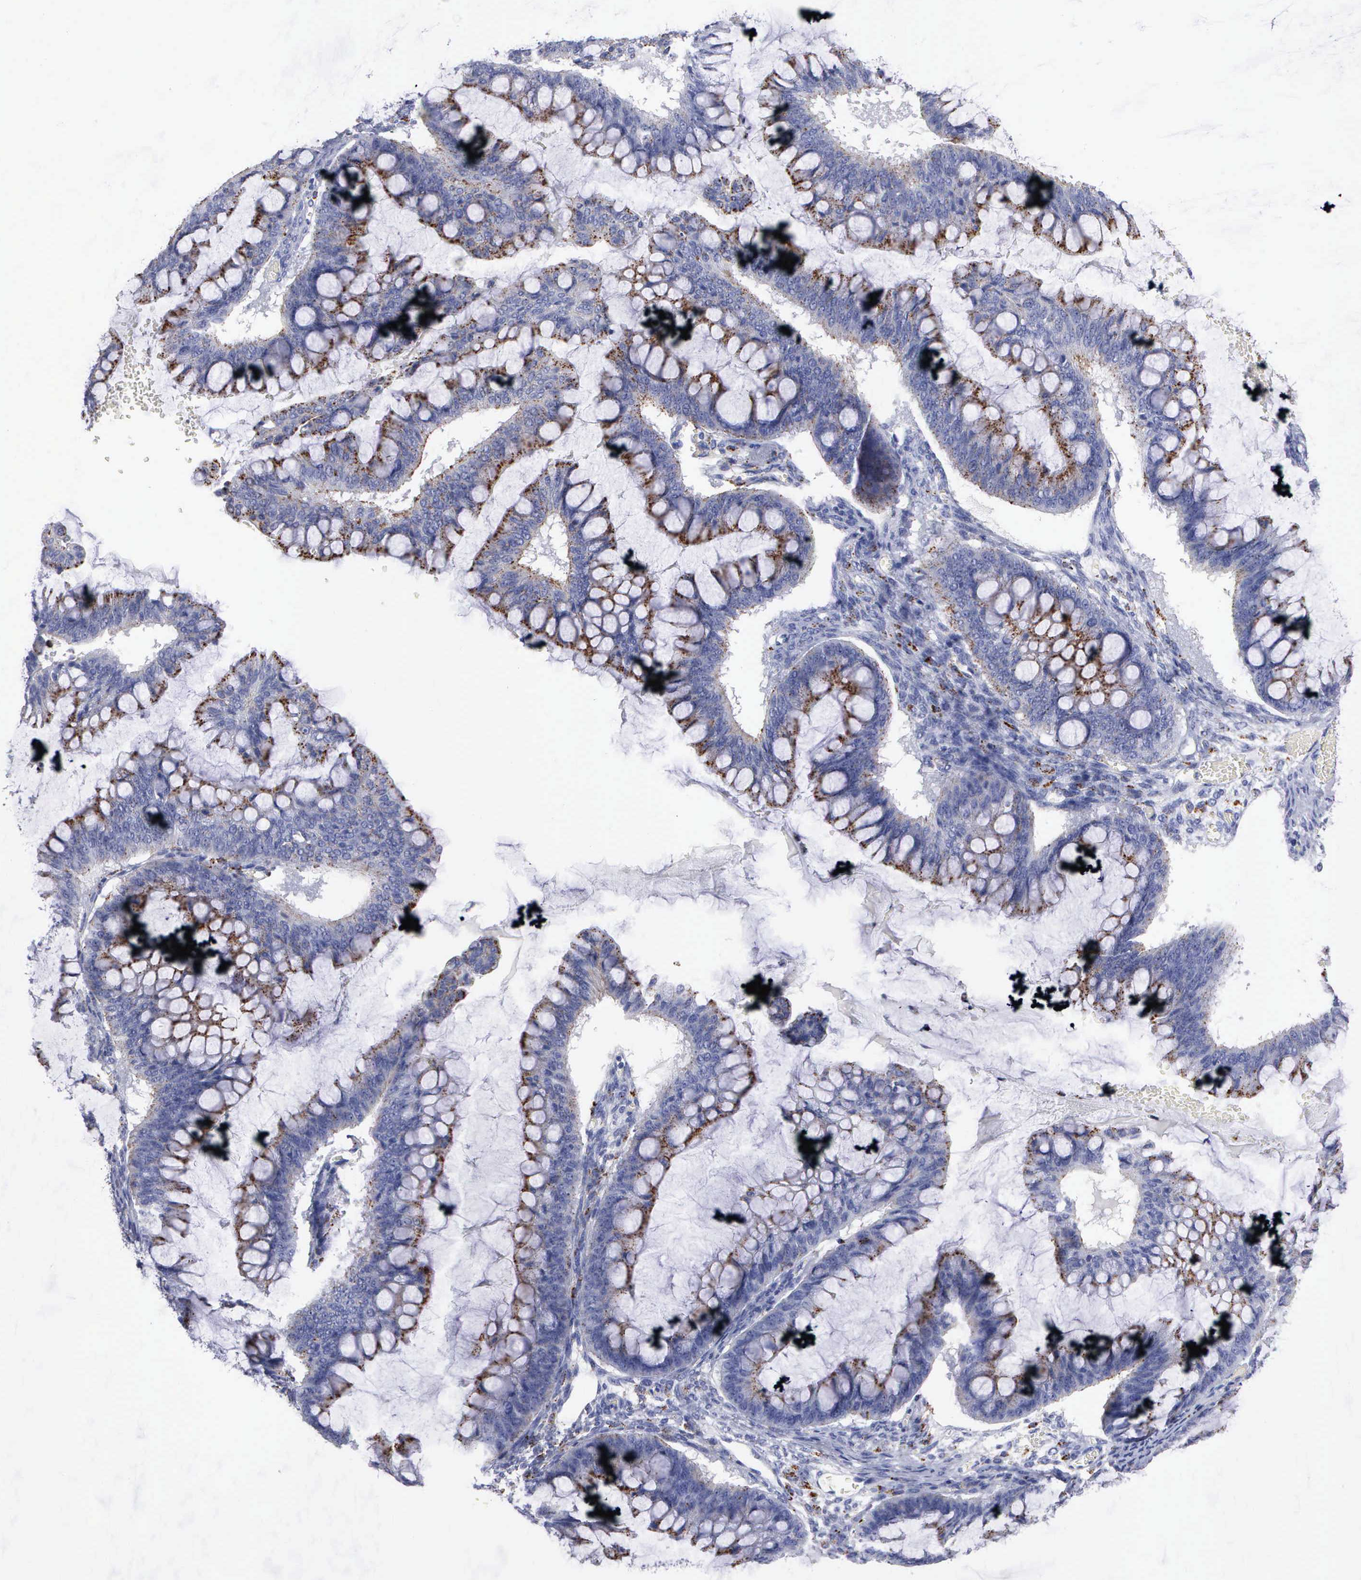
{"staining": {"intensity": "moderate", "quantity": "25%-75%", "location": "cytoplasmic/membranous"}, "tissue": "ovarian cancer", "cell_type": "Tumor cells", "image_type": "cancer", "snomed": [{"axis": "morphology", "description": "Cystadenocarcinoma, mucinous, NOS"}, {"axis": "topography", "description": "Ovary"}], "caption": "Ovarian cancer tissue reveals moderate cytoplasmic/membranous positivity in approximately 25%-75% of tumor cells, visualized by immunohistochemistry. (Brightfield microscopy of DAB IHC at high magnification).", "gene": "CTSH", "patient": {"sex": "female", "age": 73}}